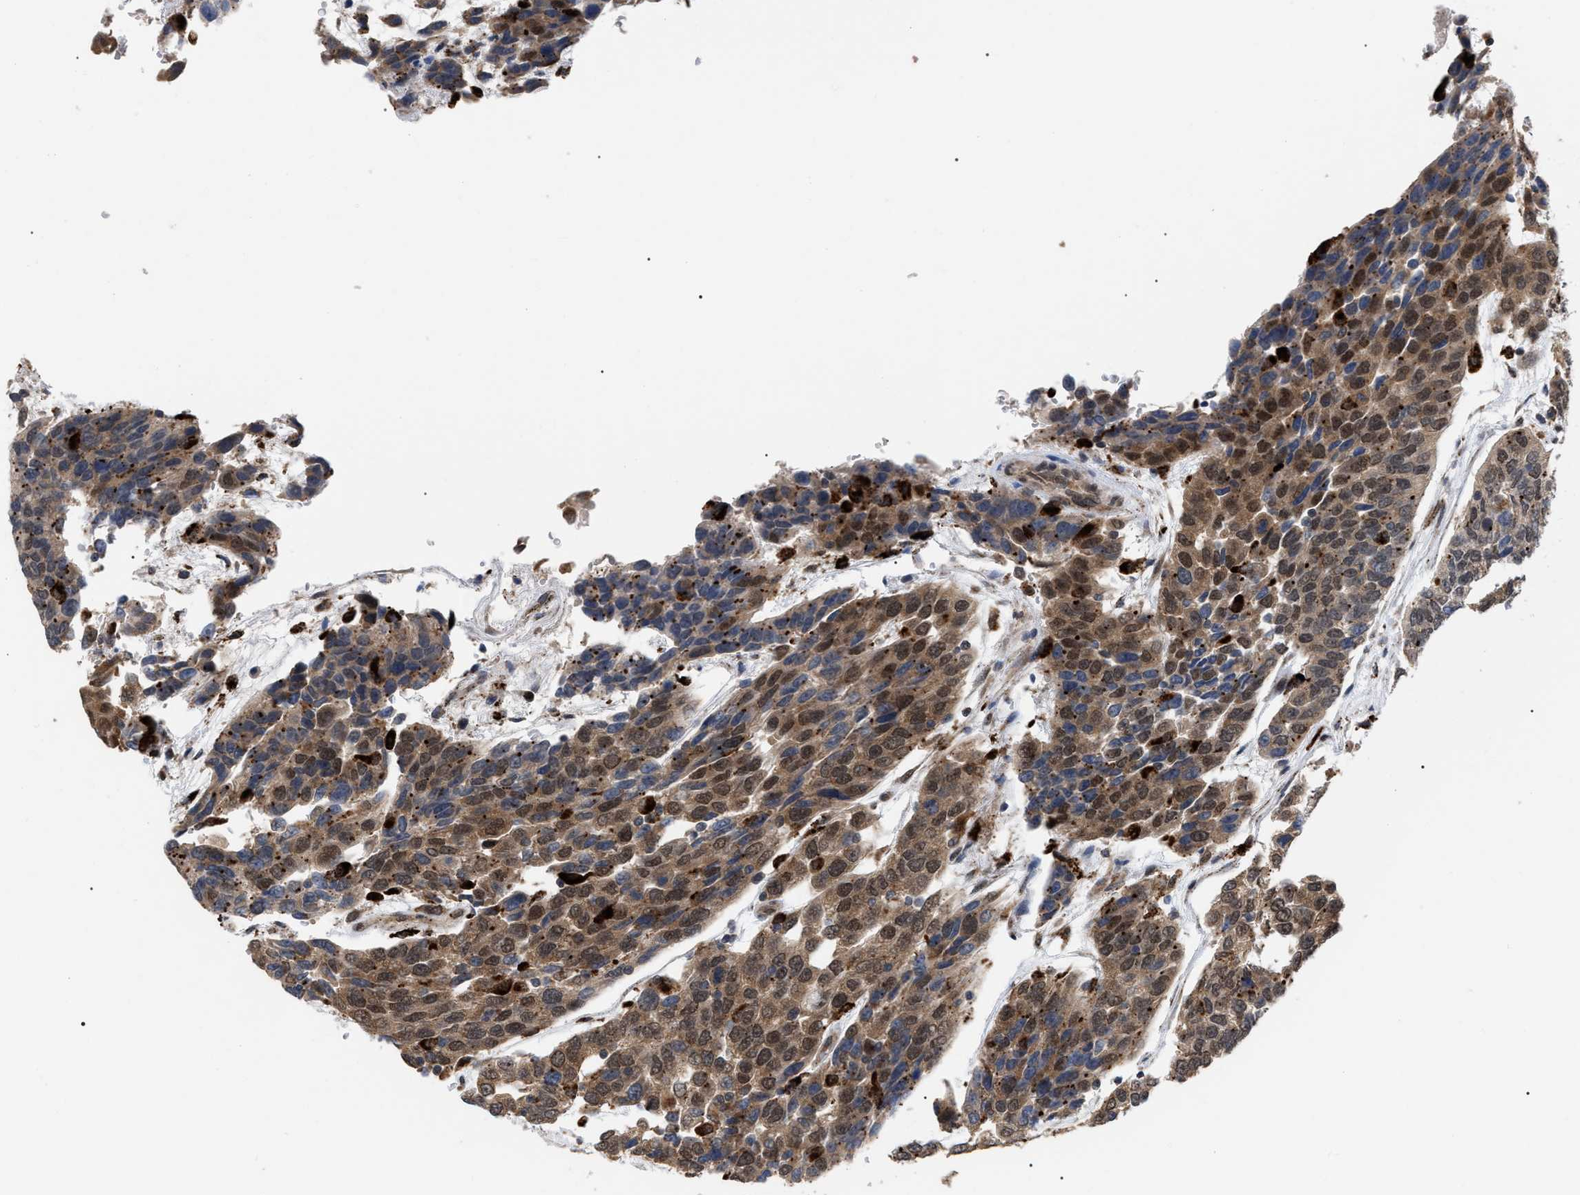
{"staining": {"intensity": "moderate", "quantity": ">75%", "location": "cytoplasmic/membranous,nuclear"}, "tissue": "urothelial cancer", "cell_type": "Tumor cells", "image_type": "cancer", "snomed": [{"axis": "morphology", "description": "Urothelial carcinoma, High grade"}, {"axis": "topography", "description": "Urinary bladder"}], "caption": "A photomicrograph of urothelial cancer stained for a protein reveals moderate cytoplasmic/membranous and nuclear brown staining in tumor cells.", "gene": "UPF1", "patient": {"sex": "female", "age": 80}}